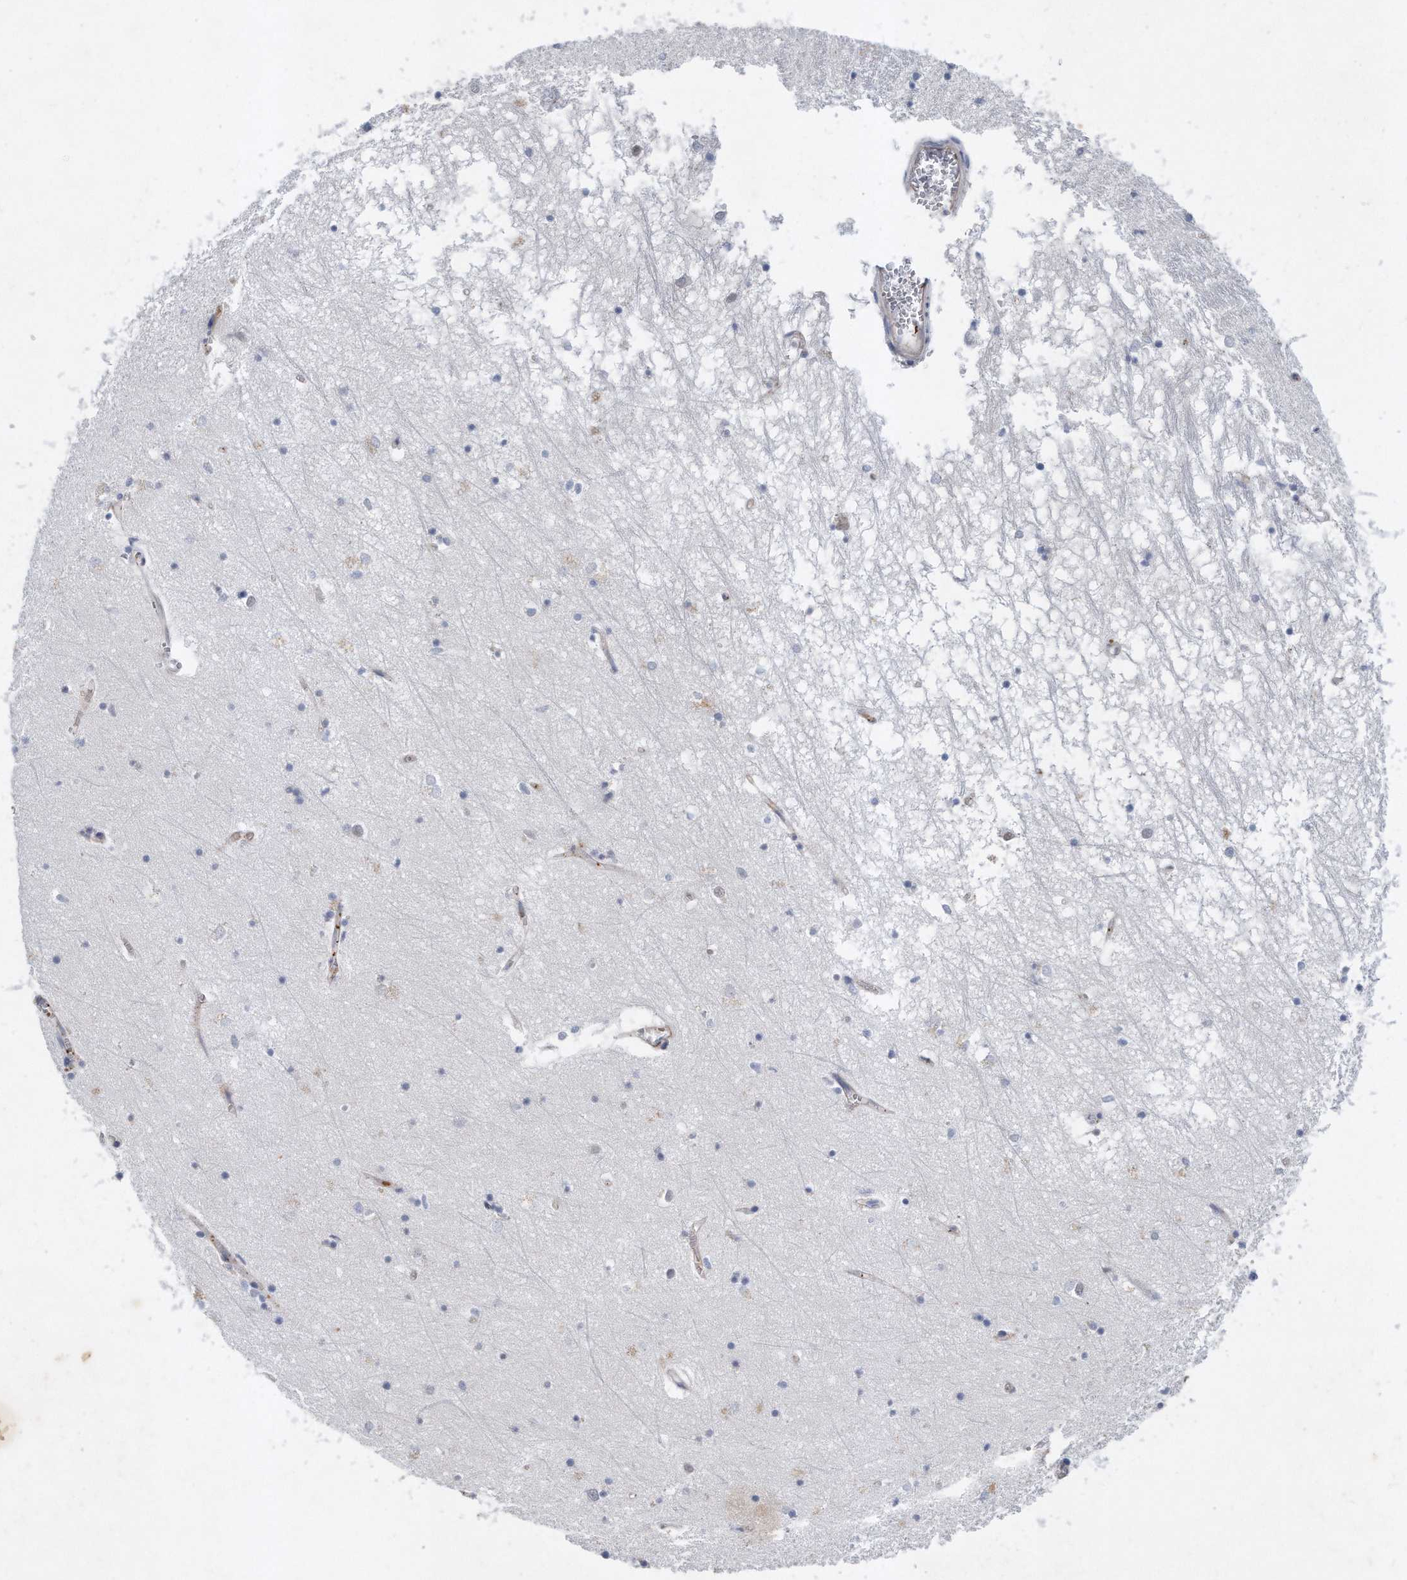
{"staining": {"intensity": "negative", "quantity": "none", "location": "none"}, "tissue": "hippocampus", "cell_type": "Glial cells", "image_type": "normal", "snomed": [{"axis": "morphology", "description": "Normal tissue, NOS"}, {"axis": "topography", "description": "Hippocampus"}], "caption": "A photomicrograph of hippocampus stained for a protein exhibits no brown staining in glial cells.", "gene": "TP53INP1", "patient": {"sex": "male", "age": 70}}